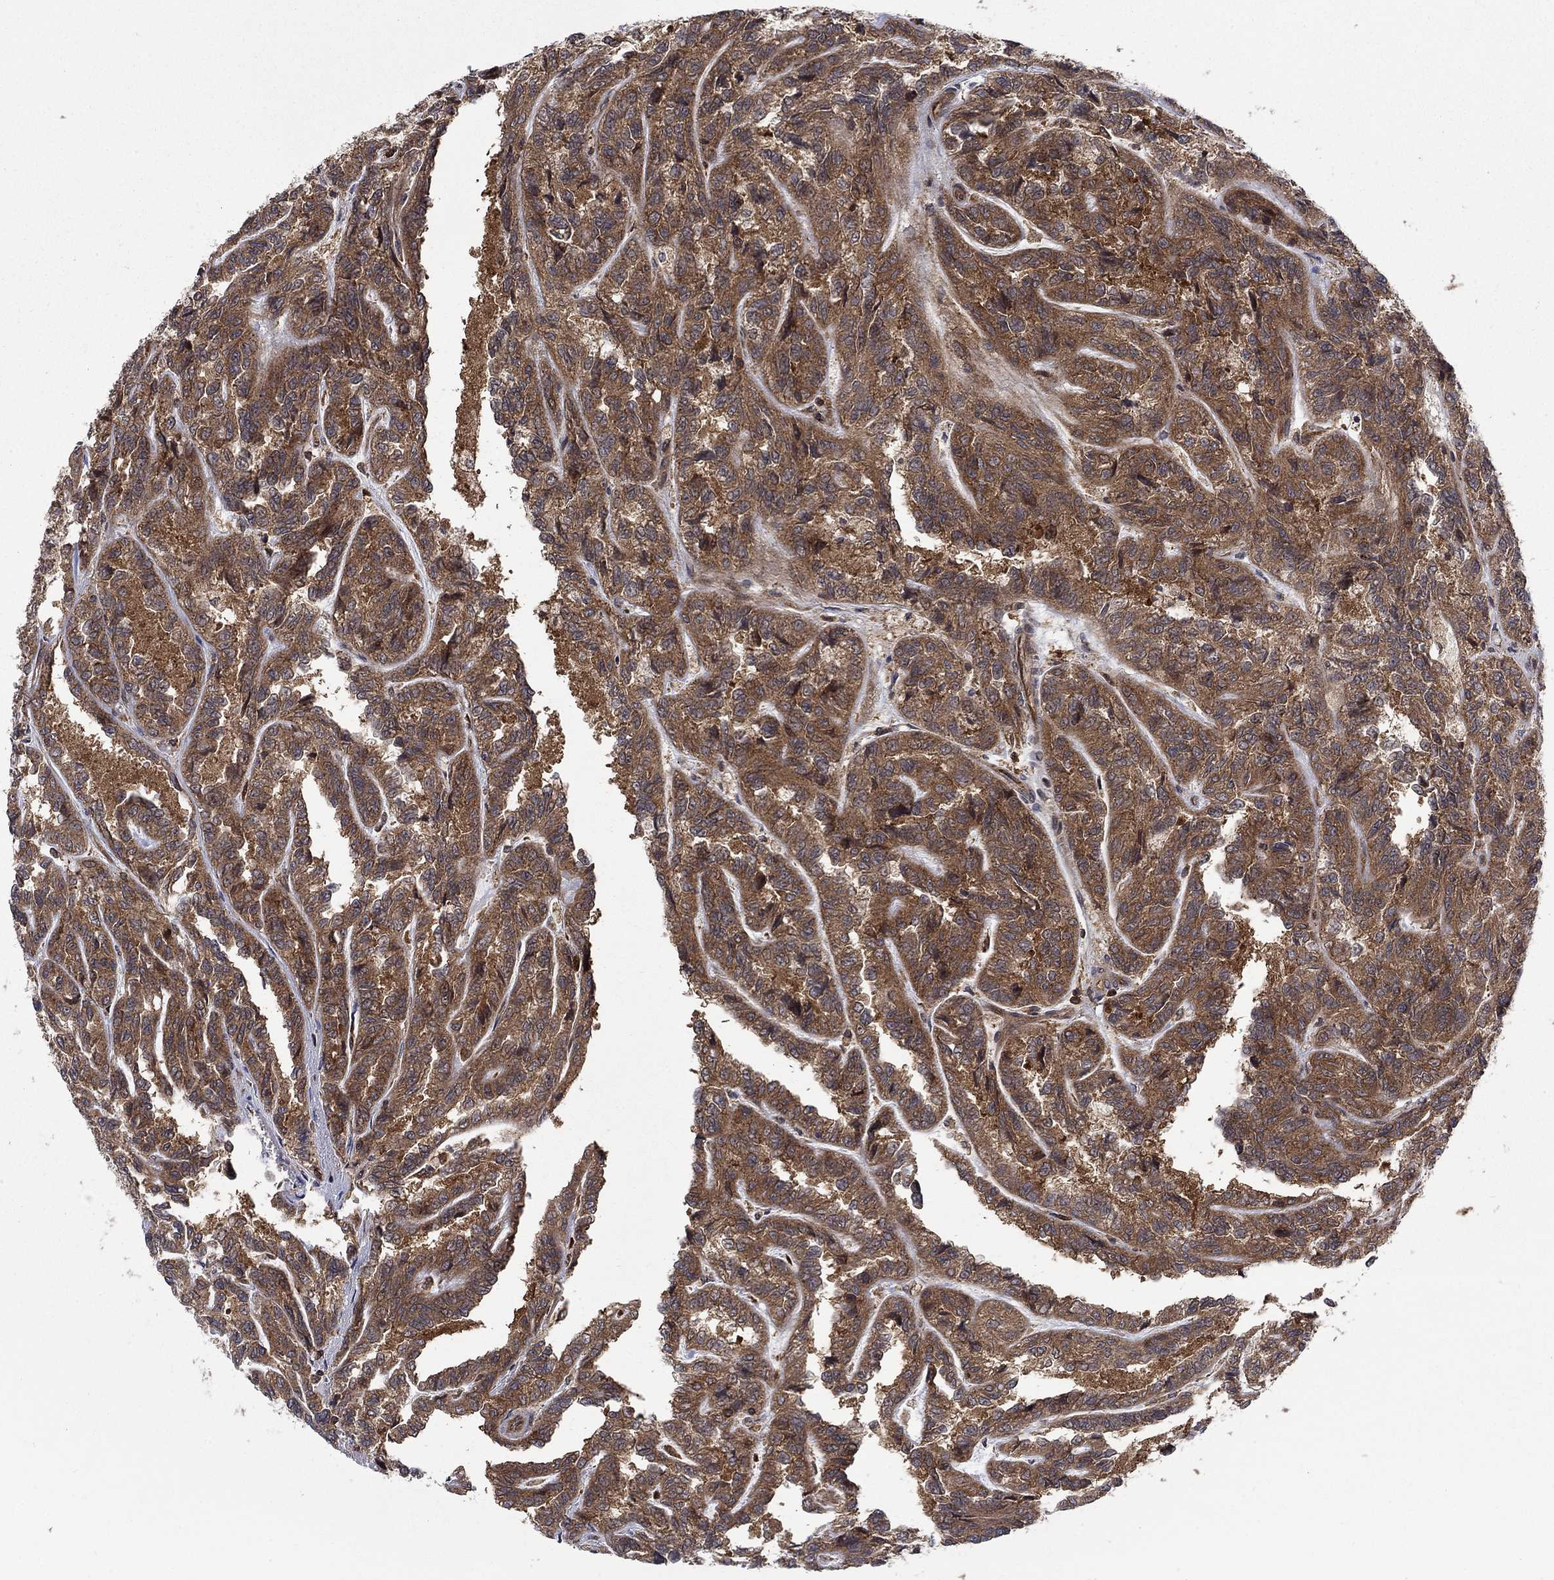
{"staining": {"intensity": "strong", "quantity": ">75%", "location": "cytoplasmic/membranous"}, "tissue": "renal cancer", "cell_type": "Tumor cells", "image_type": "cancer", "snomed": [{"axis": "morphology", "description": "Adenocarcinoma, NOS"}, {"axis": "topography", "description": "Kidney"}], "caption": "Immunohistochemical staining of human renal cancer reveals strong cytoplasmic/membranous protein expression in approximately >75% of tumor cells. The staining was performed using DAB (3,3'-diaminobenzidine), with brown indicating positive protein expression. Nuclei are stained blue with hematoxylin.", "gene": "IFI35", "patient": {"sex": "male", "age": 79}}